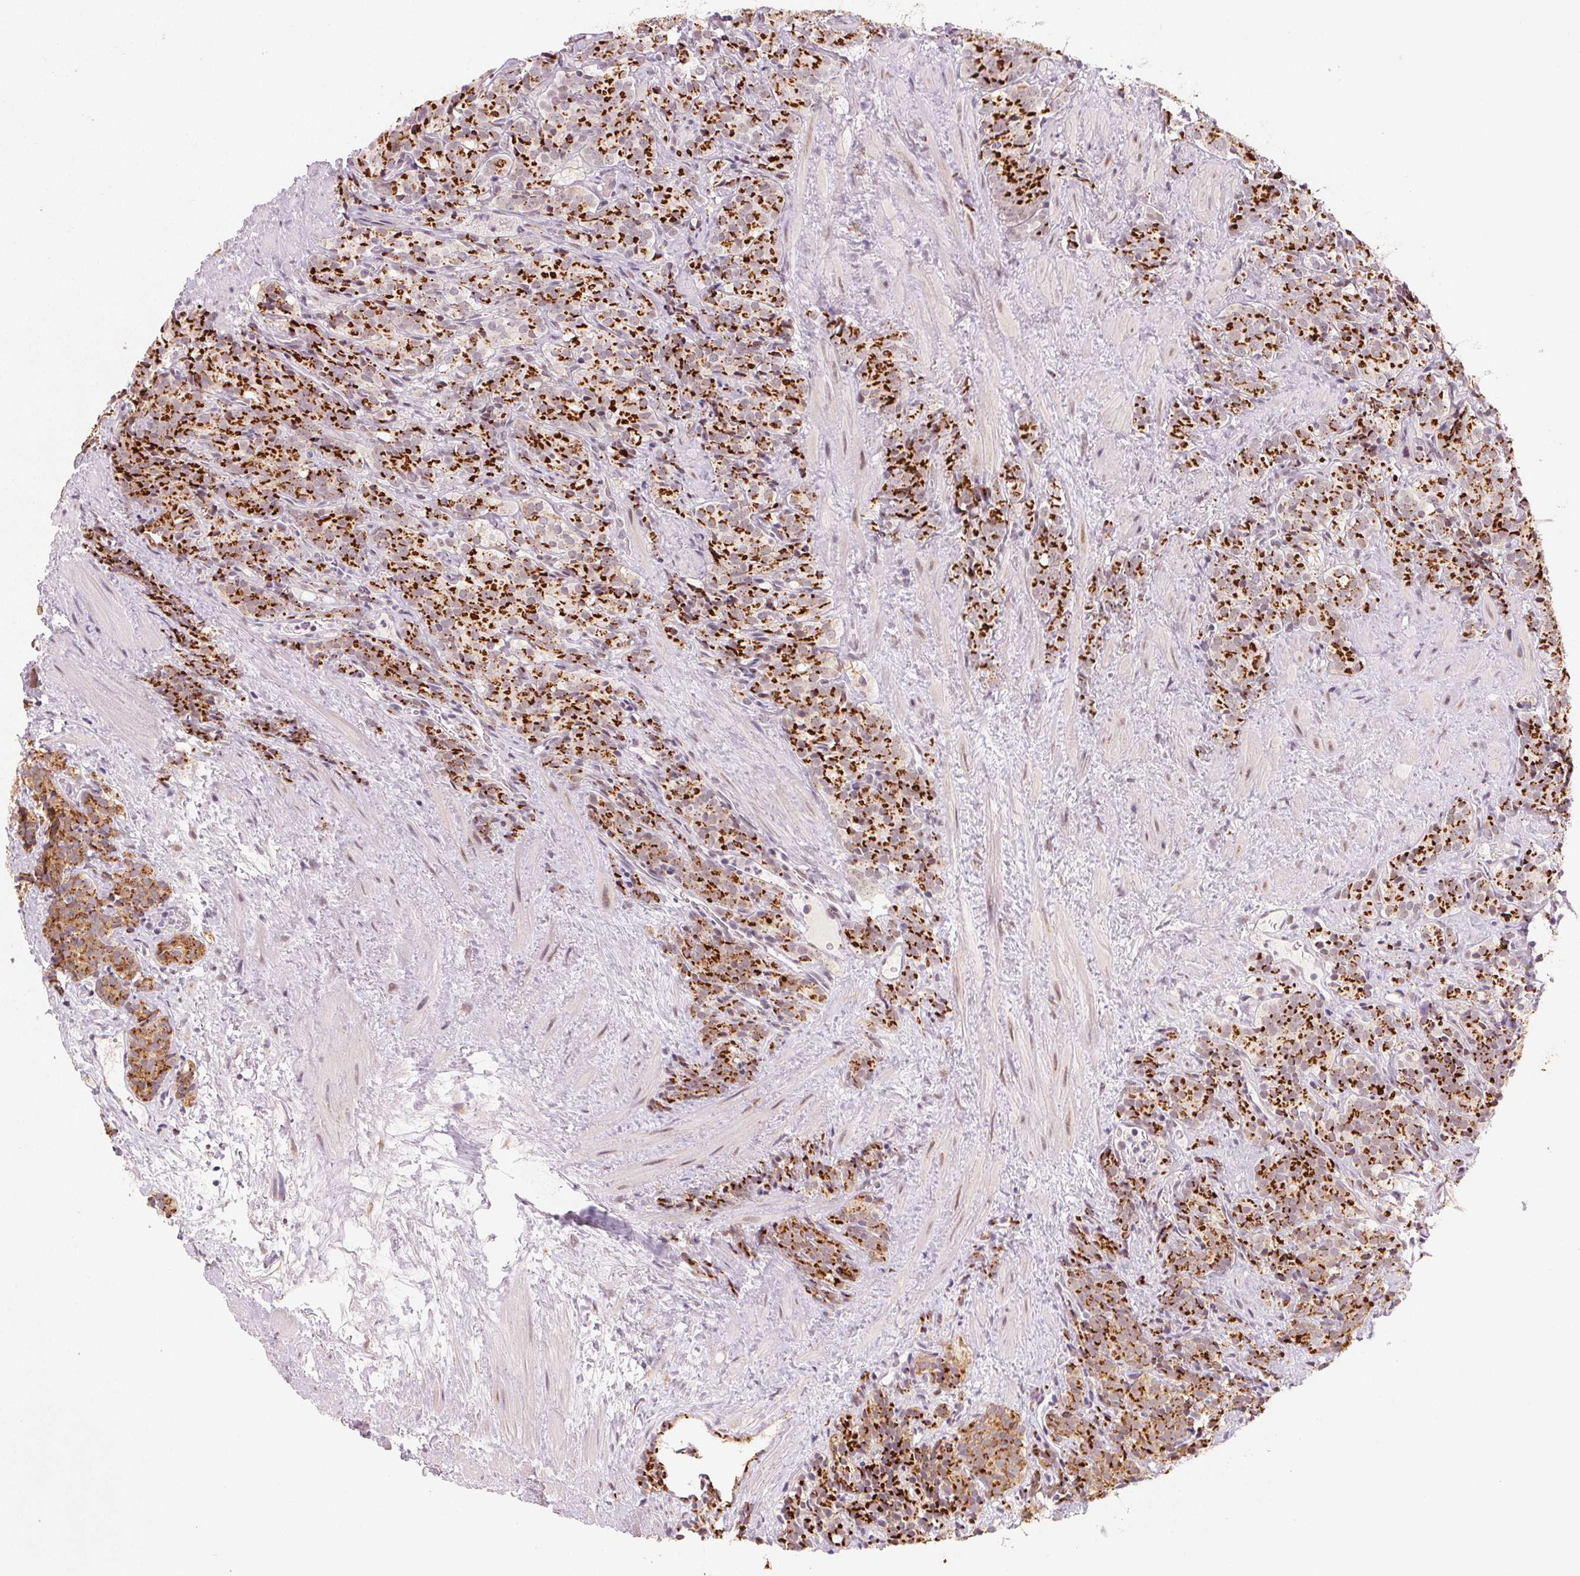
{"staining": {"intensity": "strong", "quantity": ">75%", "location": "cytoplasmic/membranous"}, "tissue": "prostate cancer", "cell_type": "Tumor cells", "image_type": "cancer", "snomed": [{"axis": "morphology", "description": "Adenocarcinoma, High grade"}, {"axis": "topography", "description": "Prostate"}], "caption": "The micrograph shows a brown stain indicating the presence of a protein in the cytoplasmic/membranous of tumor cells in high-grade adenocarcinoma (prostate).", "gene": "RAB22A", "patient": {"sex": "male", "age": 84}}